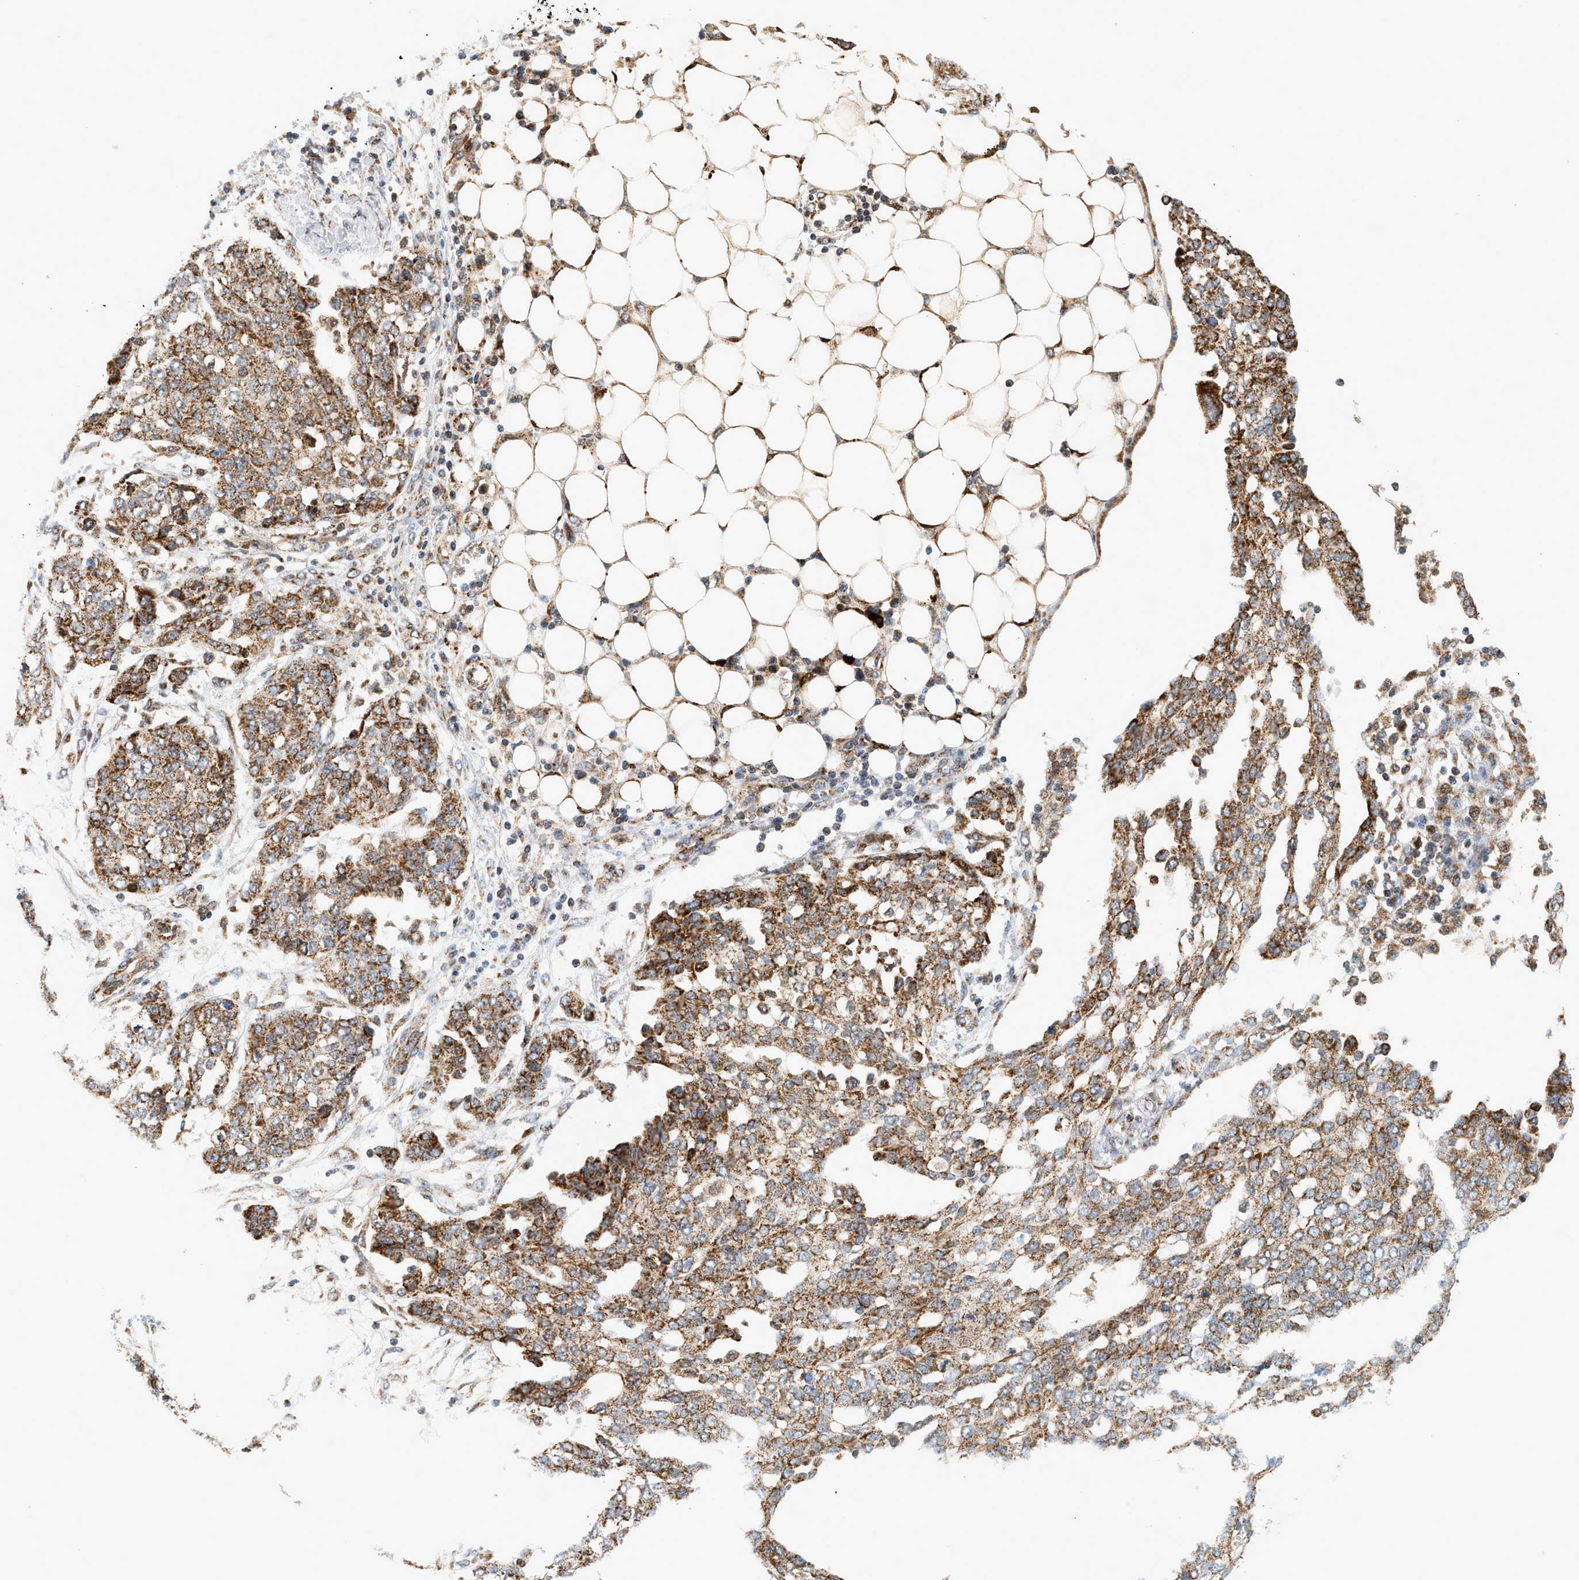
{"staining": {"intensity": "moderate", "quantity": ">75%", "location": "cytoplasmic/membranous"}, "tissue": "ovarian cancer", "cell_type": "Tumor cells", "image_type": "cancer", "snomed": [{"axis": "morphology", "description": "Cystadenocarcinoma, serous, NOS"}, {"axis": "topography", "description": "Soft tissue"}, {"axis": "topography", "description": "Ovary"}], "caption": "A brown stain highlights moderate cytoplasmic/membranous staining of a protein in human ovarian cancer tumor cells. Using DAB (3,3'-diaminobenzidine) (brown) and hematoxylin (blue) stains, captured at high magnification using brightfield microscopy.", "gene": "MCU", "patient": {"sex": "female", "age": 57}}